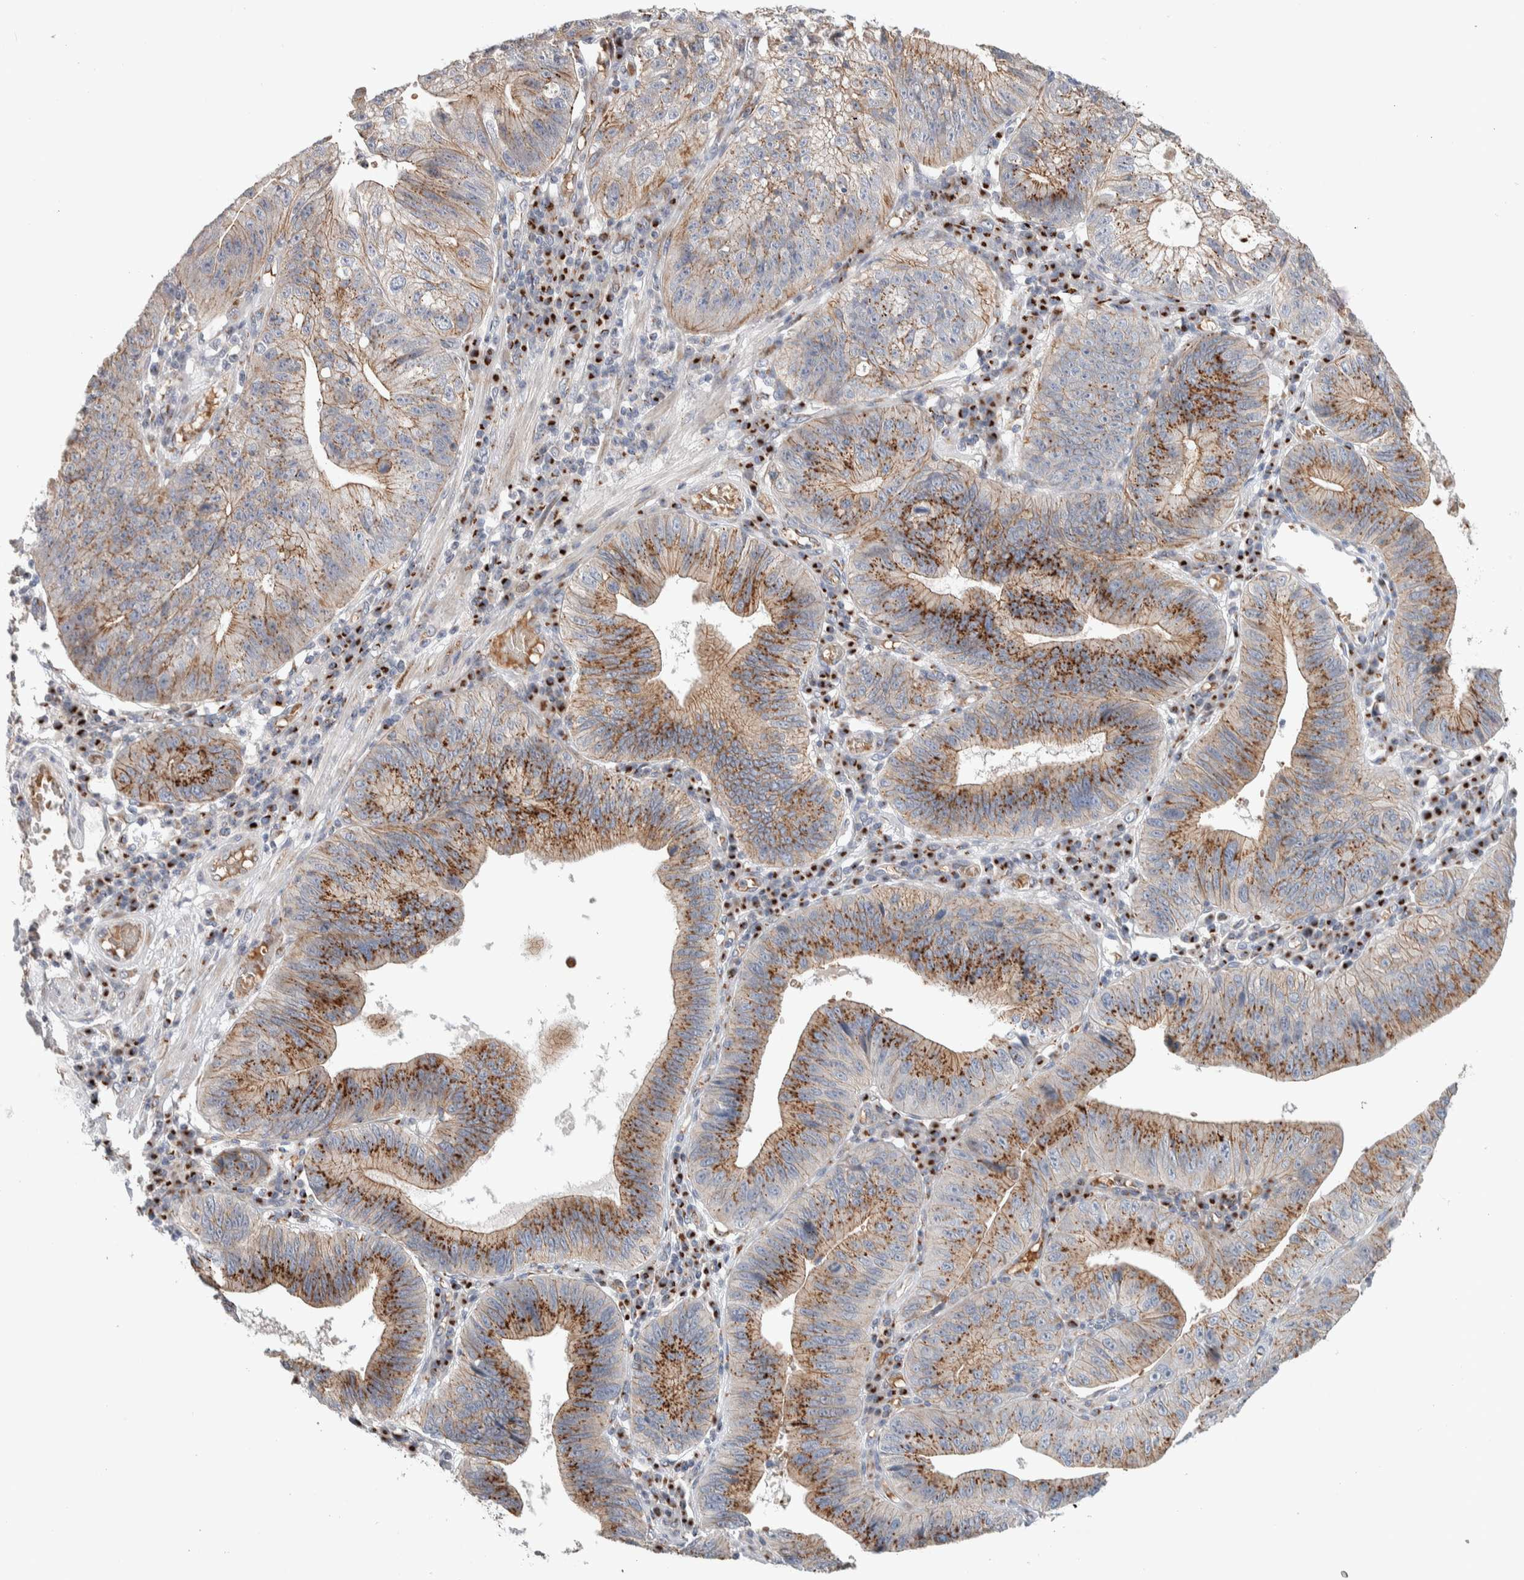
{"staining": {"intensity": "moderate", "quantity": ">75%", "location": "cytoplasmic/membranous"}, "tissue": "stomach cancer", "cell_type": "Tumor cells", "image_type": "cancer", "snomed": [{"axis": "morphology", "description": "Adenocarcinoma, NOS"}, {"axis": "topography", "description": "Stomach"}], "caption": "Moderate cytoplasmic/membranous protein expression is appreciated in about >75% of tumor cells in adenocarcinoma (stomach).", "gene": "SLC38A10", "patient": {"sex": "male", "age": 59}}